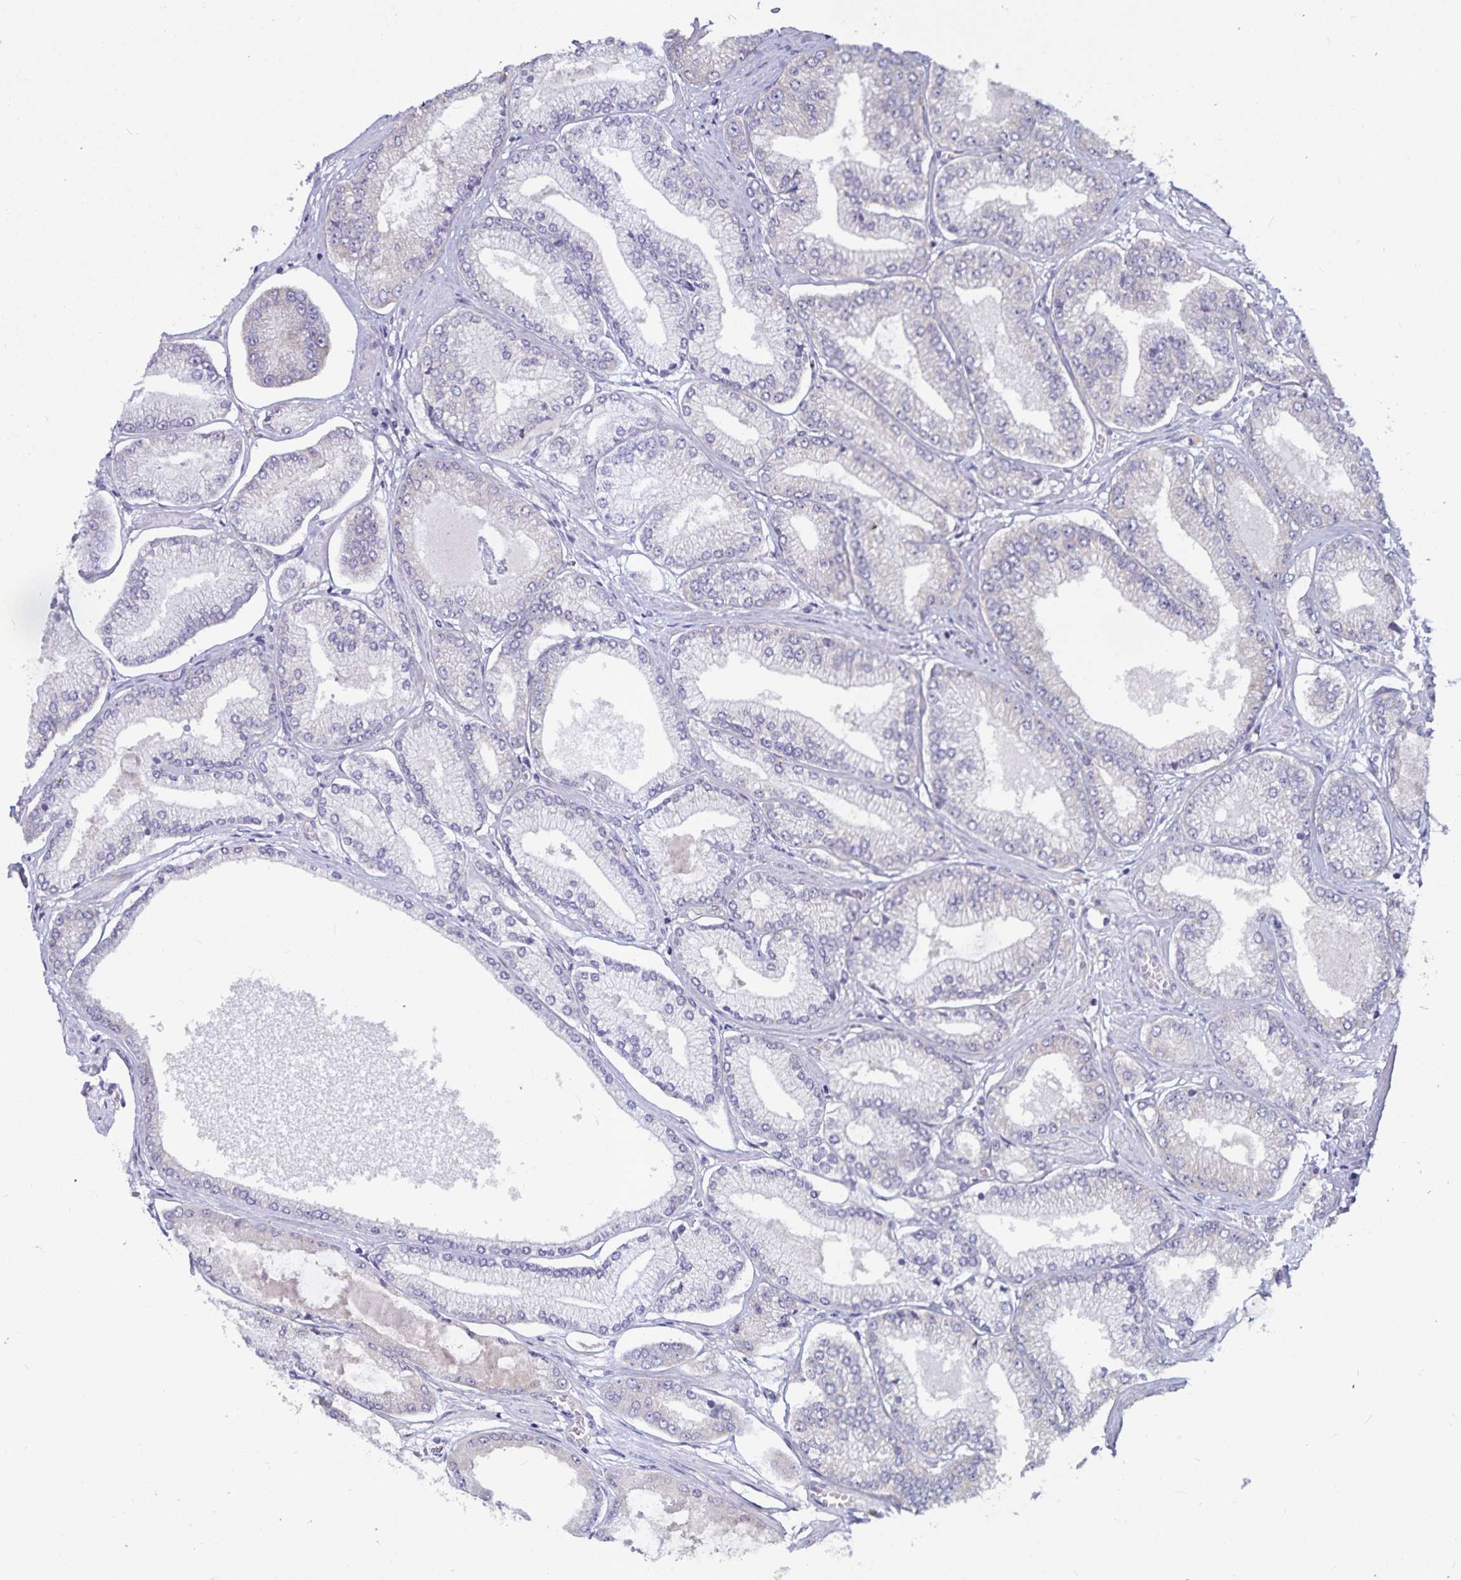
{"staining": {"intensity": "negative", "quantity": "none", "location": "none"}, "tissue": "prostate cancer", "cell_type": "Tumor cells", "image_type": "cancer", "snomed": [{"axis": "morphology", "description": "Adenocarcinoma, Low grade"}, {"axis": "topography", "description": "Prostate"}], "caption": "The micrograph exhibits no staining of tumor cells in prostate cancer (low-grade adenocarcinoma).", "gene": "FAM120A", "patient": {"sex": "male", "age": 55}}